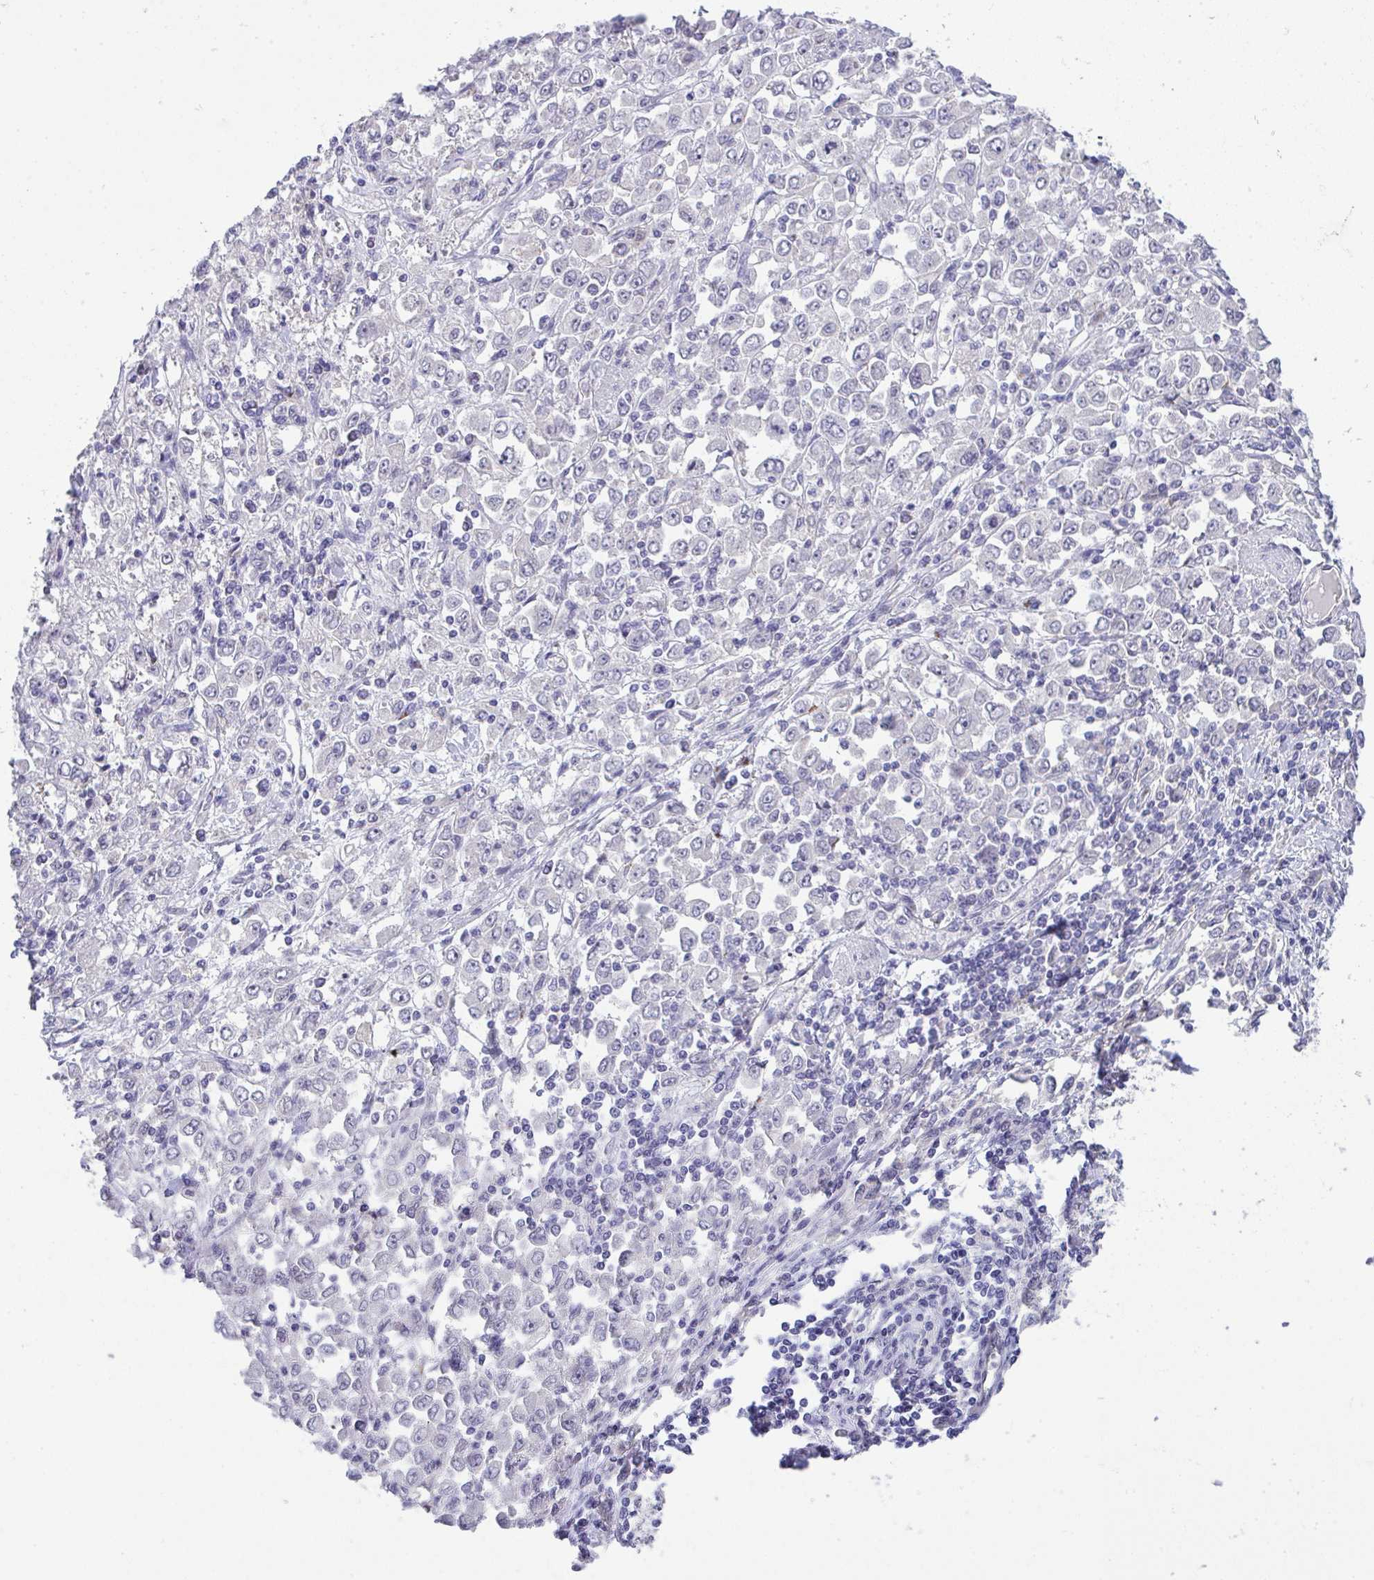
{"staining": {"intensity": "negative", "quantity": "none", "location": "none"}, "tissue": "stomach cancer", "cell_type": "Tumor cells", "image_type": "cancer", "snomed": [{"axis": "morphology", "description": "Adenocarcinoma, NOS"}, {"axis": "topography", "description": "Stomach, upper"}], "caption": "Adenocarcinoma (stomach) was stained to show a protein in brown. There is no significant expression in tumor cells.", "gene": "GALNT16", "patient": {"sex": "male", "age": 70}}